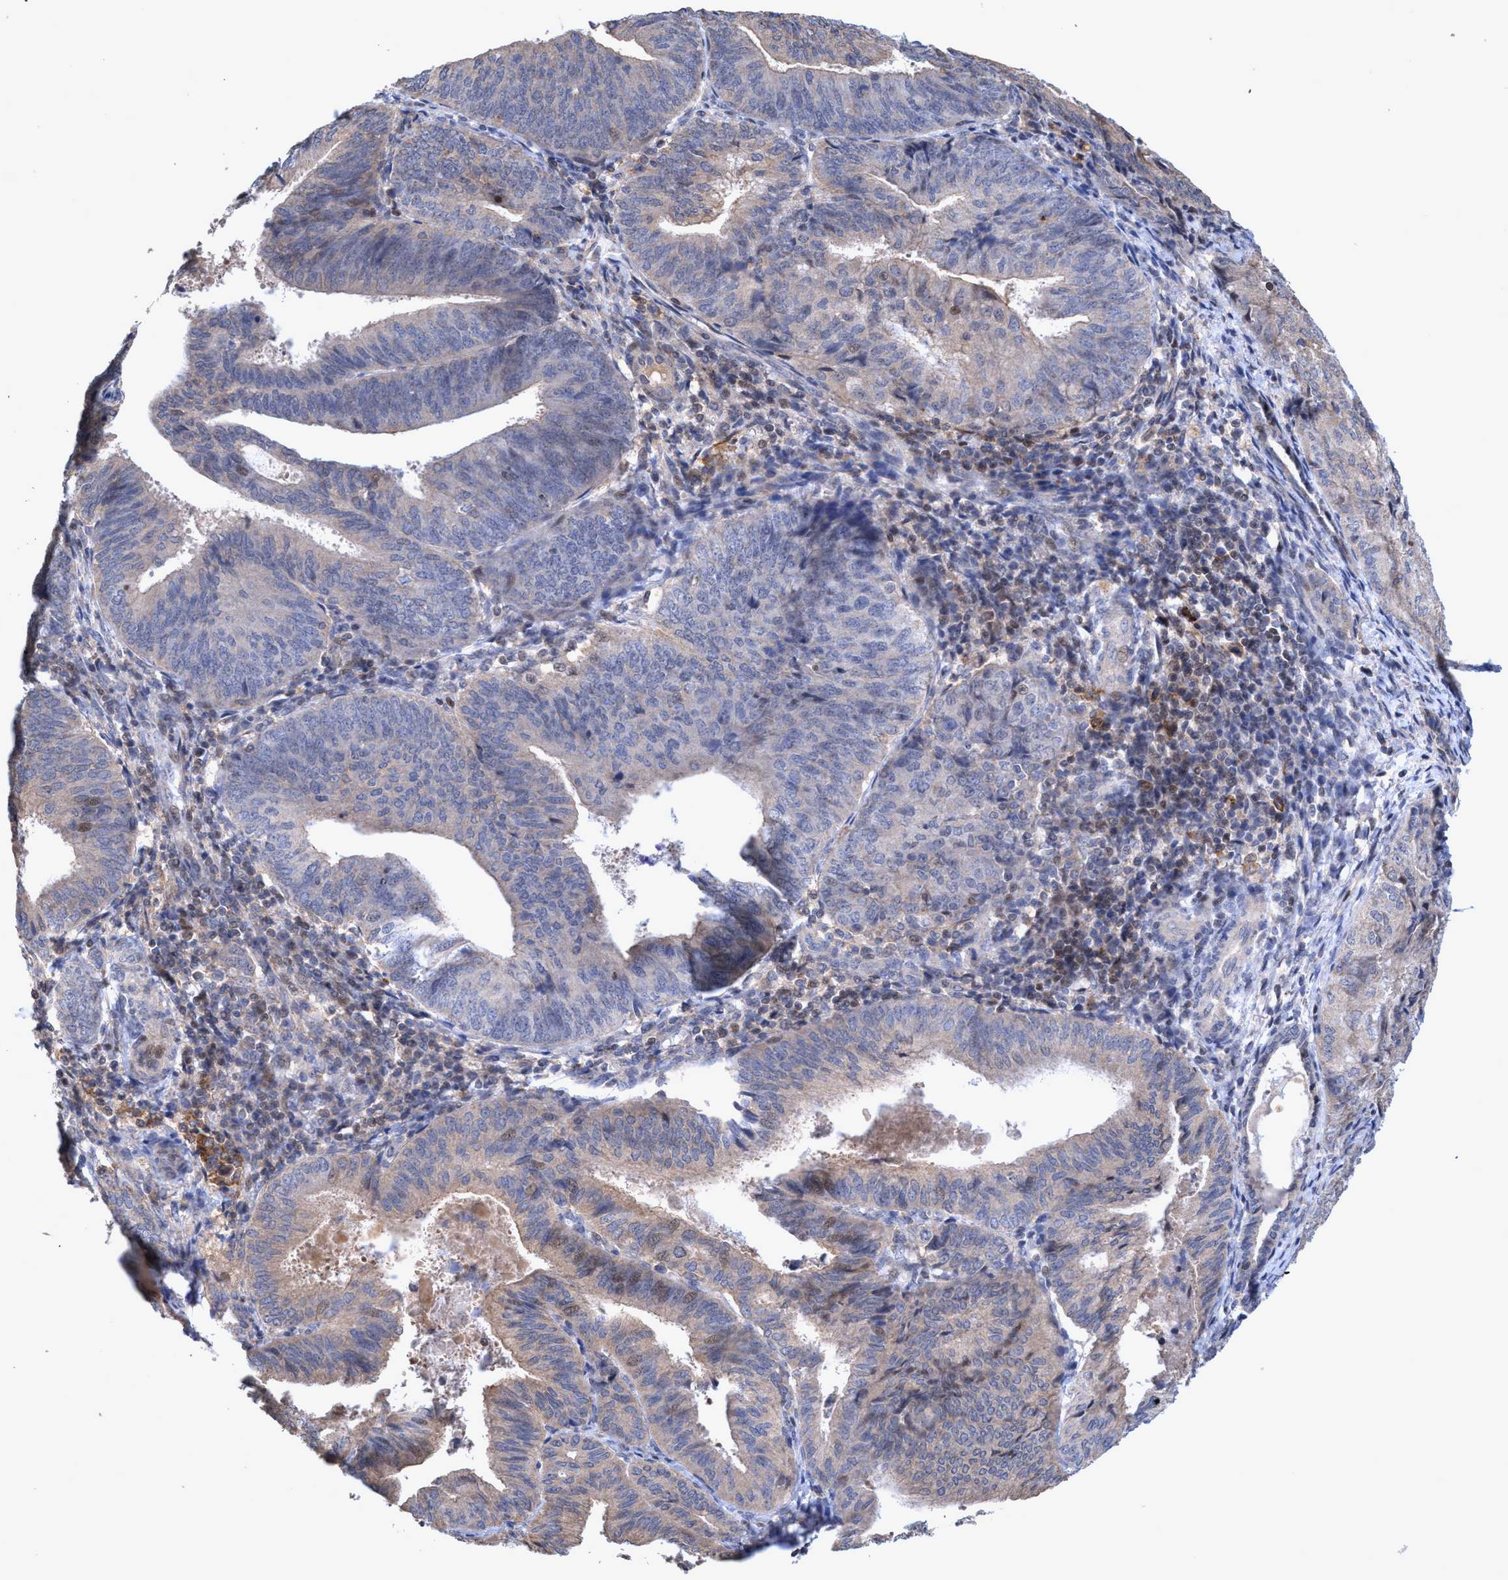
{"staining": {"intensity": "weak", "quantity": "<25%", "location": "cytoplasmic/membranous,nuclear"}, "tissue": "endometrial cancer", "cell_type": "Tumor cells", "image_type": "cancer", "snomed": [{"axis": "morphology", "description": "Adenocarcinoma, NOS"}, {"axis": "topography", "description": "Endometrium"}], "caption": "Human endometrial adenocarcinoma stained for a protein using immunohistochemistry (IHC) reveals no expression in tumor cells.", "gene": "ZNF677", "patient": {"sex": "female", "age": 81}}